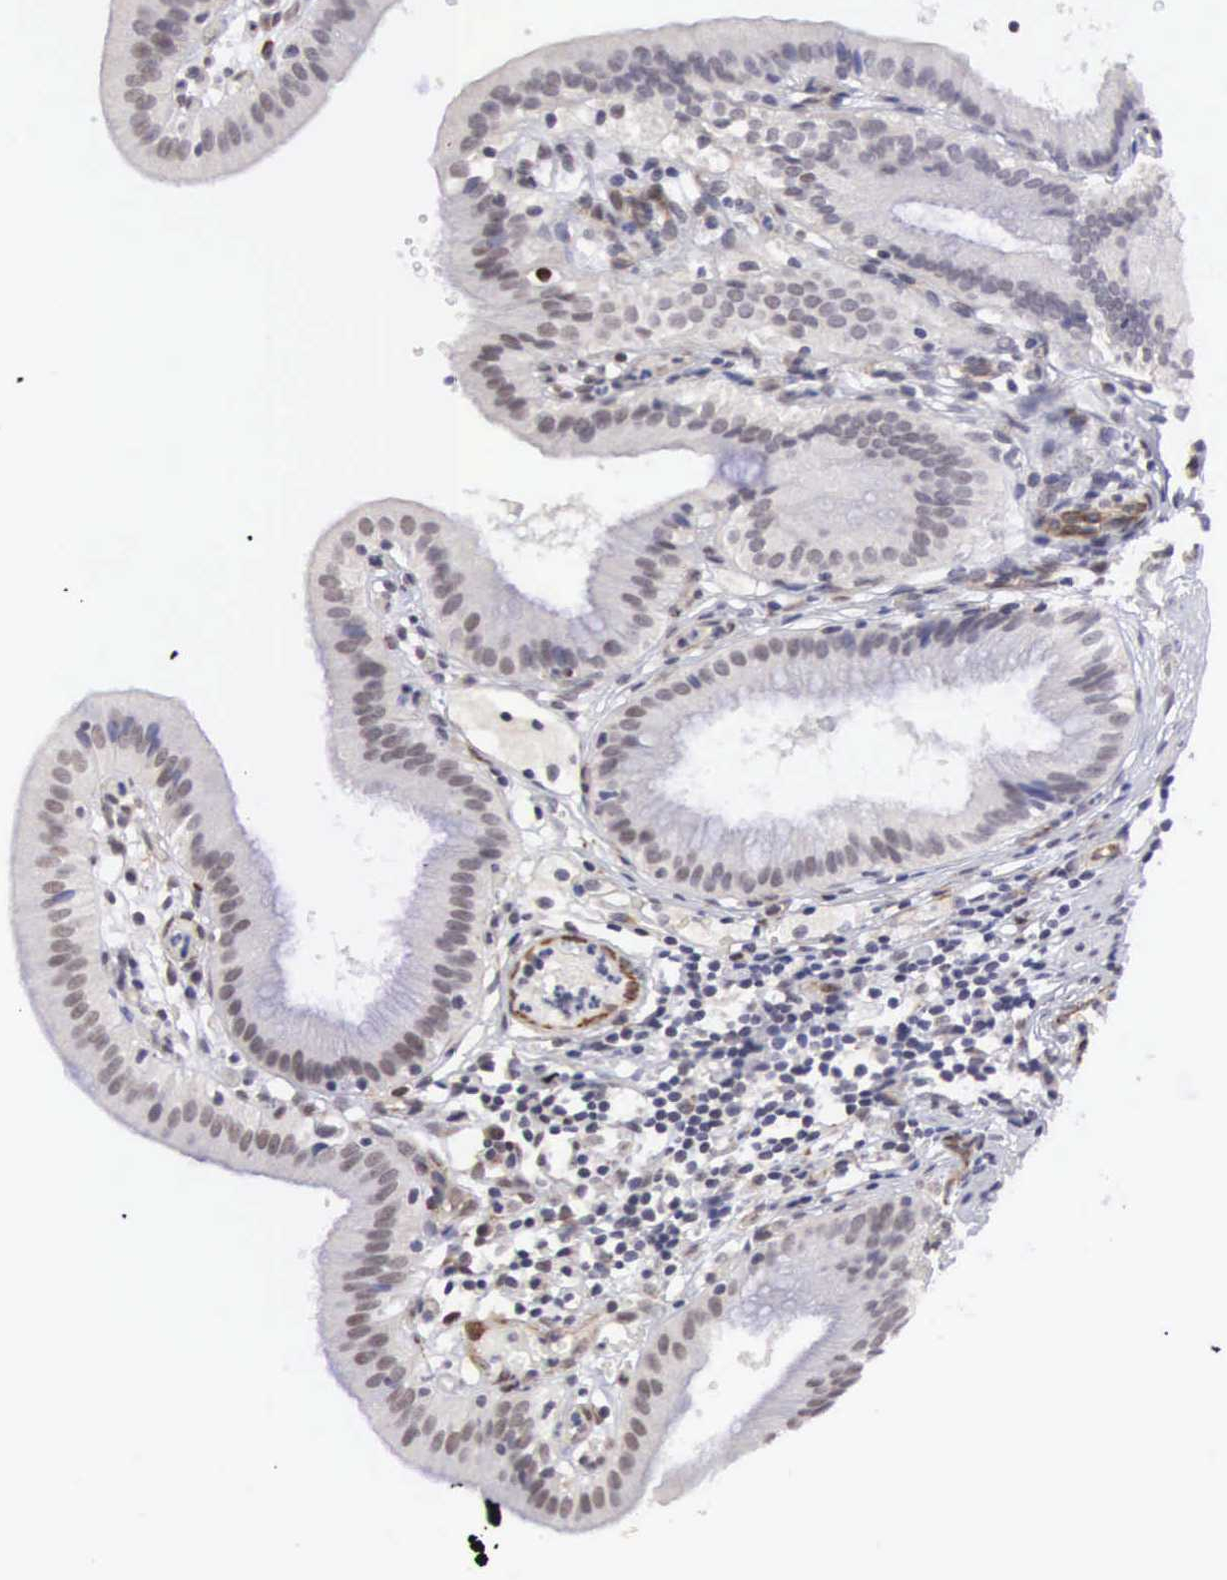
{"staining": {"intensity": "moderate", "quantity": "25%-75%", "location": "nuclear"}, "tissue": "gallbladder", "cell_type": "Glandular cells", "image_type": "normal", "snomed": [{"axis": "morphology", "description": "Normal tissue, NOS"}, {"axis": "topography", "description": "Gallbladder"}], "caption": "Gallbladder stained for a protein (brown) displays moderate nuclear positive staining in about 25%-75% of glandular cells.", "gene": "MORC2", "patient": {"sex": "male", "age": 28}}